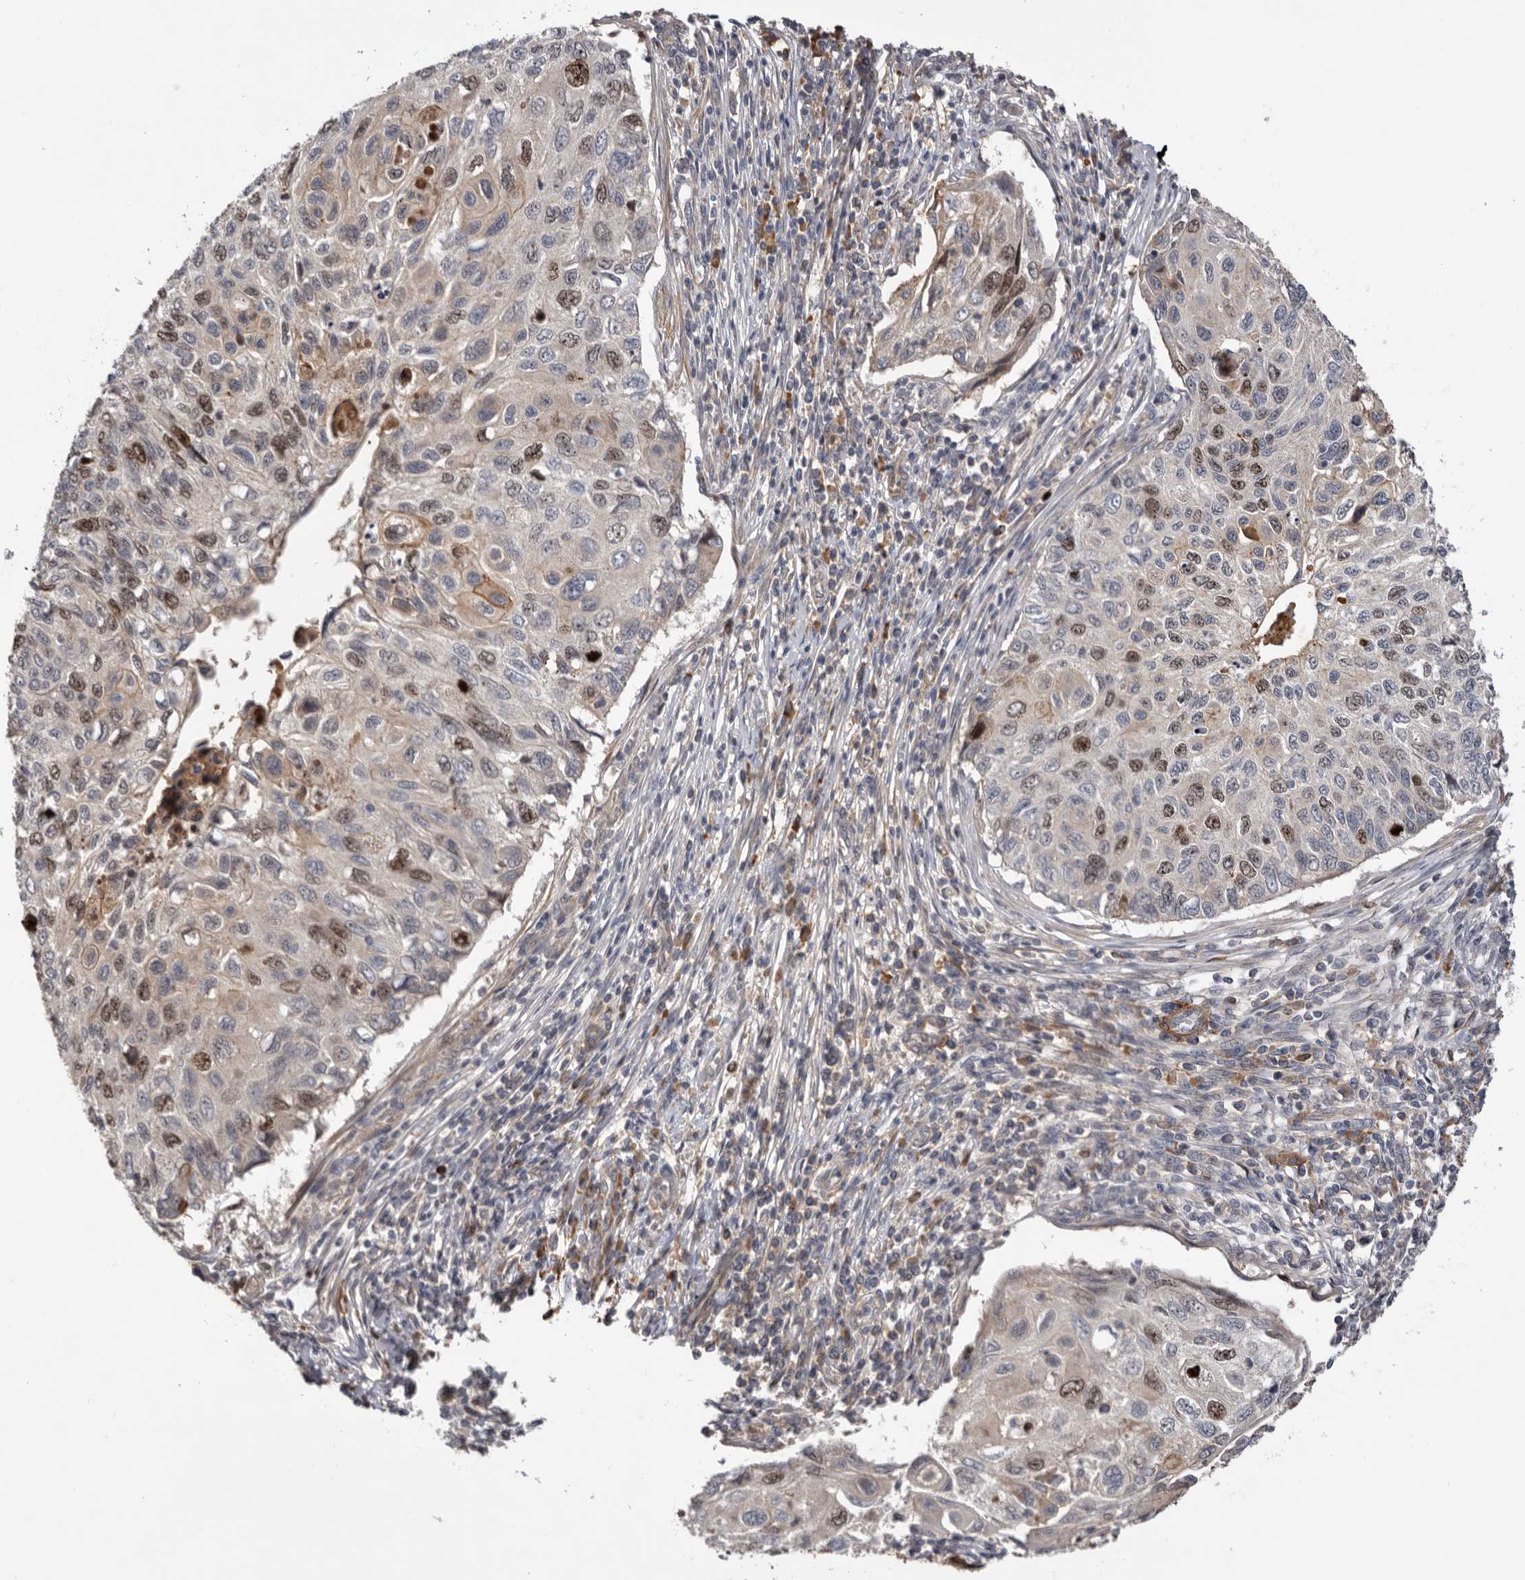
{"staining": {"intensity": "moderate", "quantity": "25%-75%", "location": "nuclear"}, "tissue": "cervical cancer", "cell_type": "Tumor cells", "image_type": "cancer", "snomed": [{"axis": "morphology", "description": "Squamous cell carcinoma, NOS"}, {"axis": "topography", "description": "Cervix"}], "caption": "A high-resolution image shows immunohistochemistry staining of squamous cell carcinoma (cervical), which demonstrates moderate nuclear staining in approximately 25%-75% of tumor cells. (brown staining indicates protein expression, while blue staining denotes nuclei).", "gene": "CDCA8", "patient": {"sex": "female", "age": 70}}